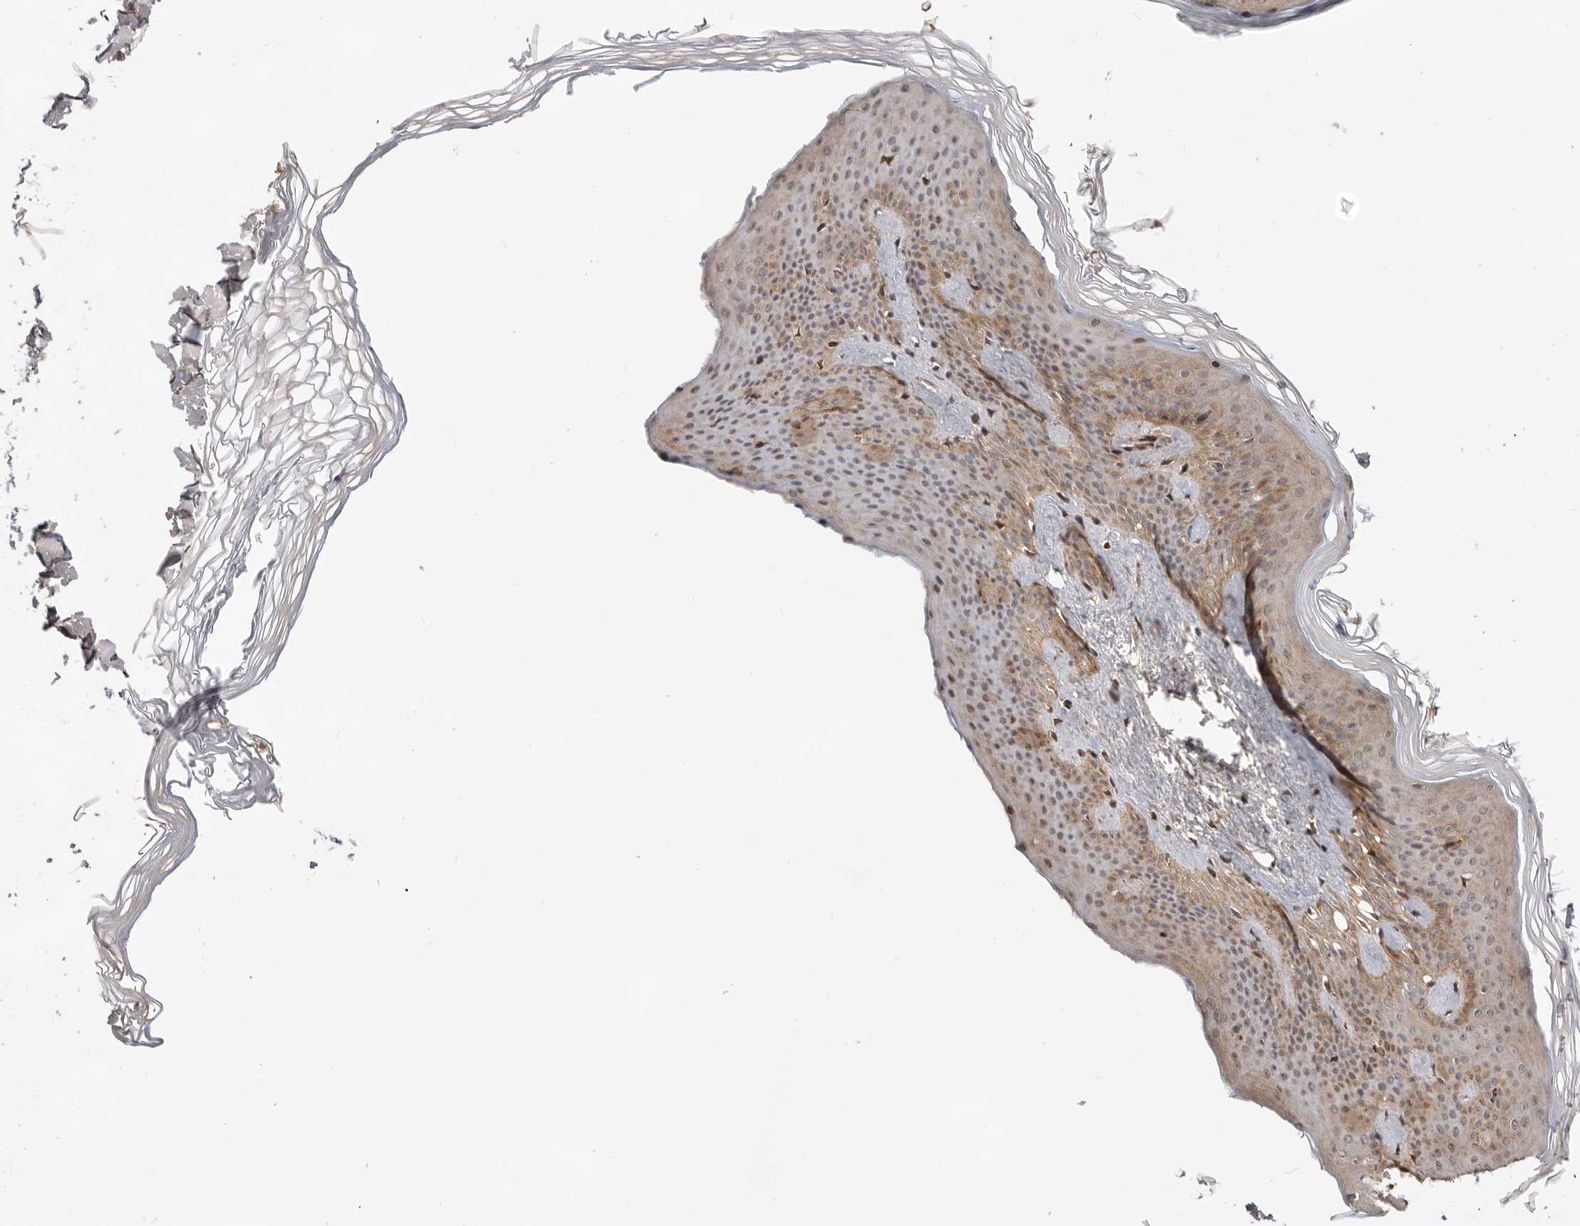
{"staining": {"intensity": "moderate", "quantity": ">75%", "location": "cytoplasmic/membranous"}, "tissue": "skin", "cell_type": "Fibroblasts", "image_type": "normal", "snomed": [{"axis": "morphology", "description": "Normal tissue, NOS"}, {"axis": "topography", "description": "Skin"}], "caption": "Normal skin was stained to show a protein in brown. There is medium levels of moderate cytoplasmic/membranous expression in about >75% of fibroblasts.", "gene": "ADPRS", "patient": {"sex": "female", "age": 27}}